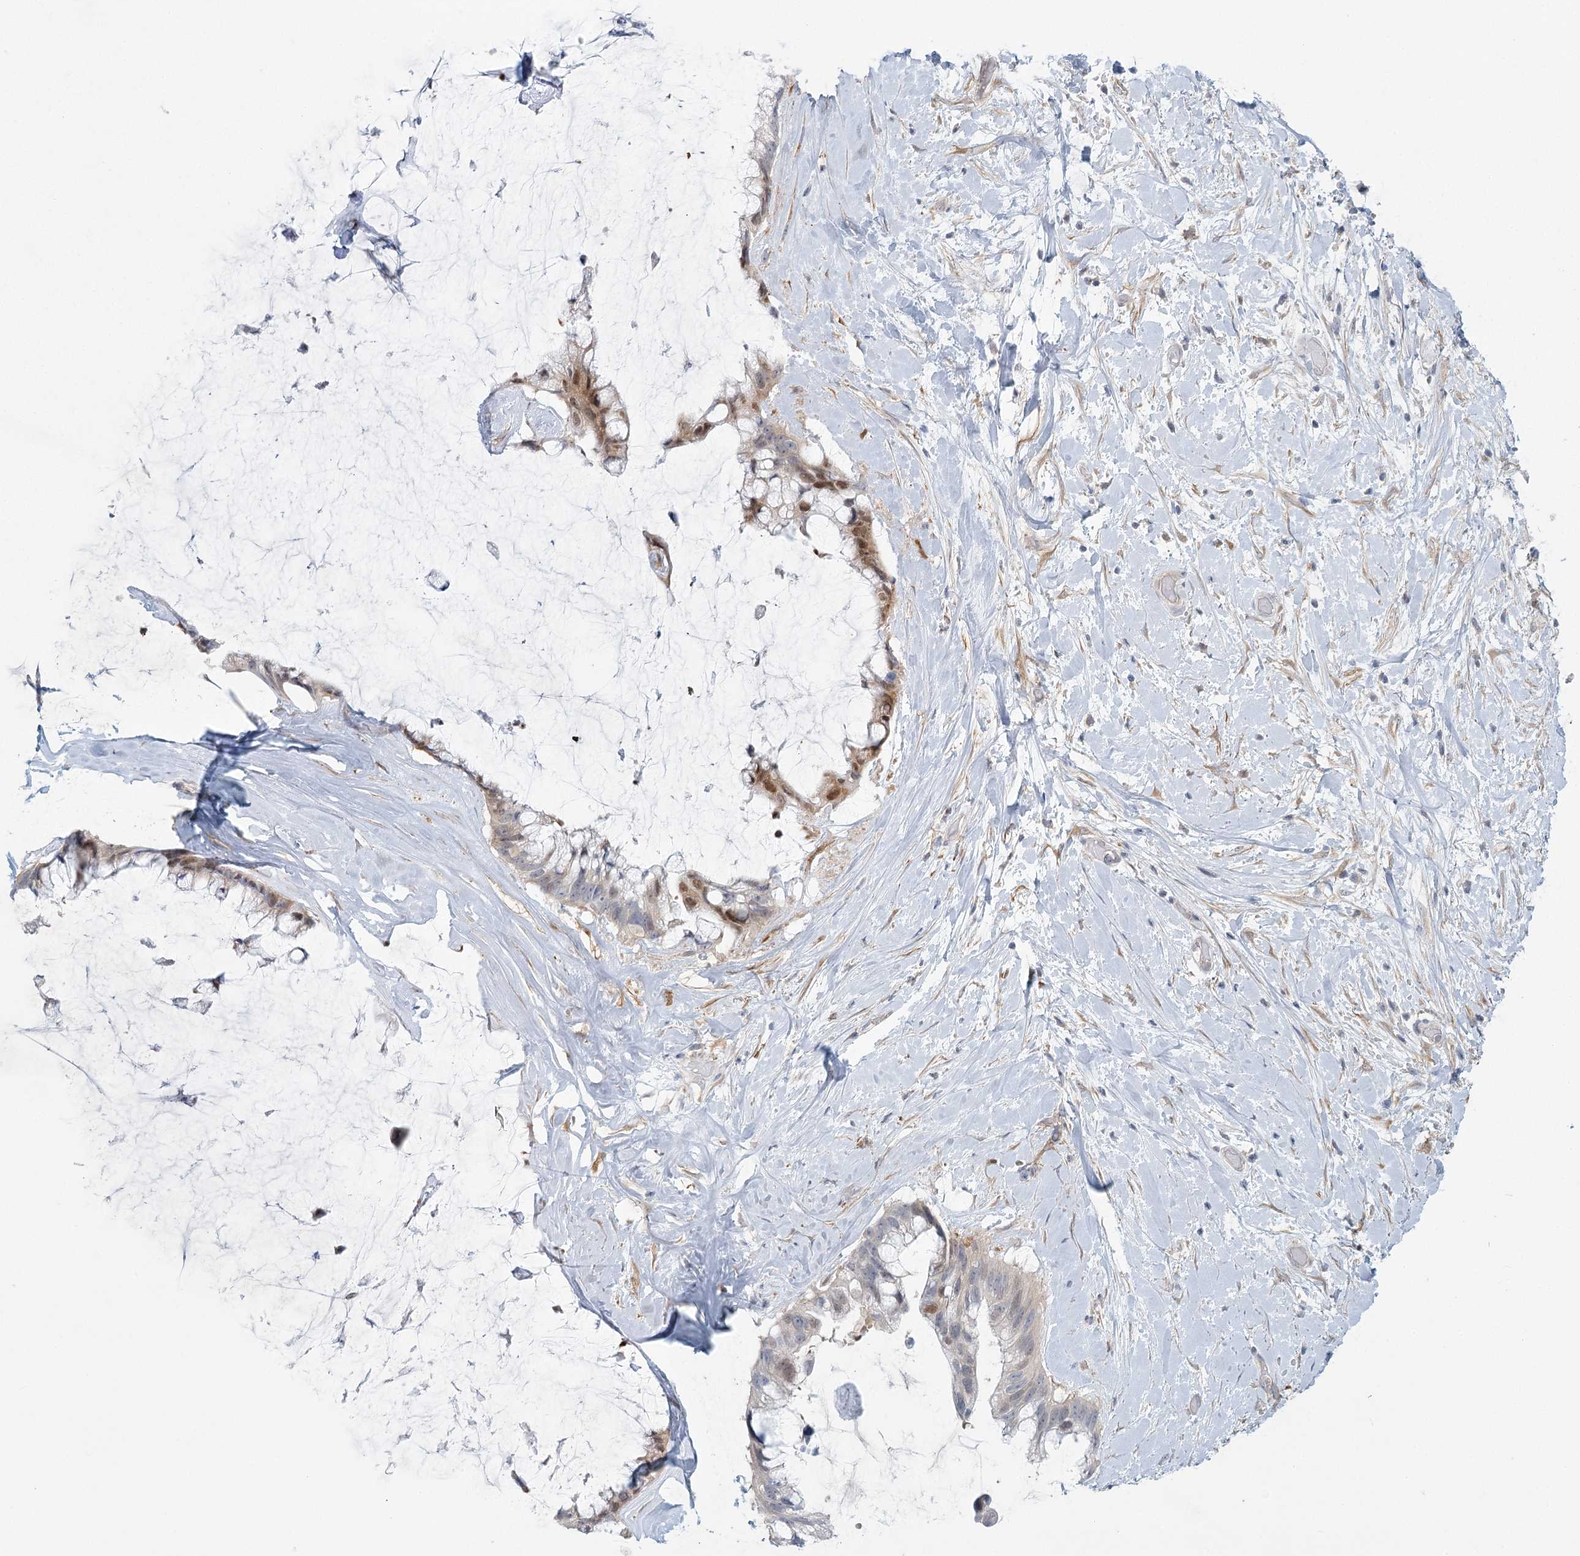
{"staining": {"intensity": "moderate", "quantity": "<25%", "location": "cytoplasmic/membranous,nuclear"}, "tissue": "ovarian cancer", "cell_type": "Tumor cells", "image_type": "cancer", "snomed": [{"axis": "morphology", "description": "Cystadenocarcinoma, mucinous, NOS"}, {"axis": "topography", "description": "Ovary"}], "caption": "Brown immunohistochemical staining in human ovarian mucinous cystadenocarcinoma exhibits moderate cytoplasmic/membranous and nuclear positivity in about <25% of tumor cells. The protein is shown in brown color, while the nuclei are stained blue.", "gene": "FAM110C", "patient": {"sex": "female", "age": 39}}